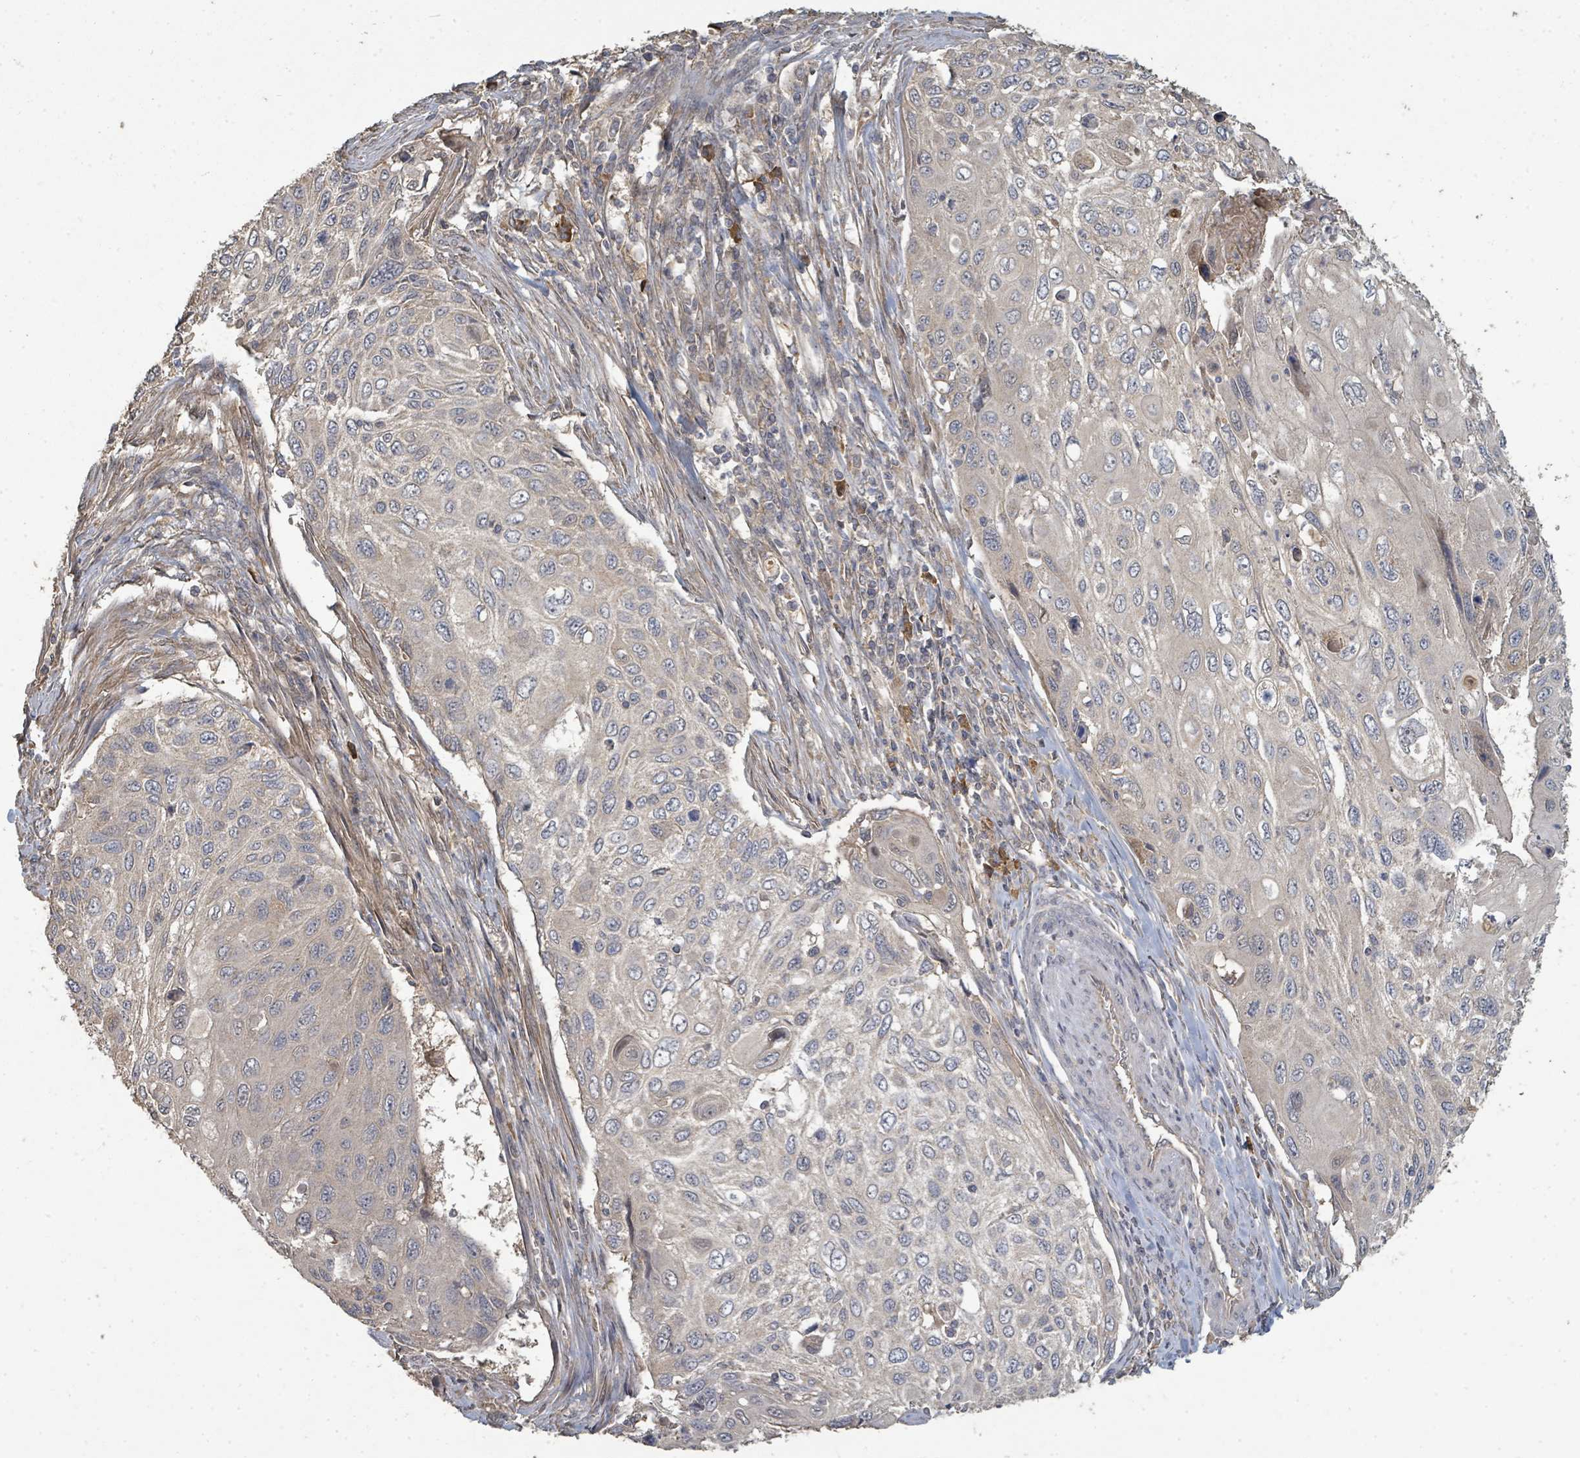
{"staining": {"intensity": "negative", "quantity": "none", "location": "none"}, "tissue": "cervical cancer", "cell_type": "Tumor cells", "image_type": "cancer", "snomed": [{"axis": "morphology", "description": "Squamous cell carcinoma, NOS"}, {"axis": "topography", "description": "Cervix"}], "caption": "DAB (3,3'-diaminobenzidine) immunohistochemical staining of cervical cancer demonstrates no significant positivity in tumor cells.", "gene": "WDFY1", "patient": {"sex": "female", "age": 70}}